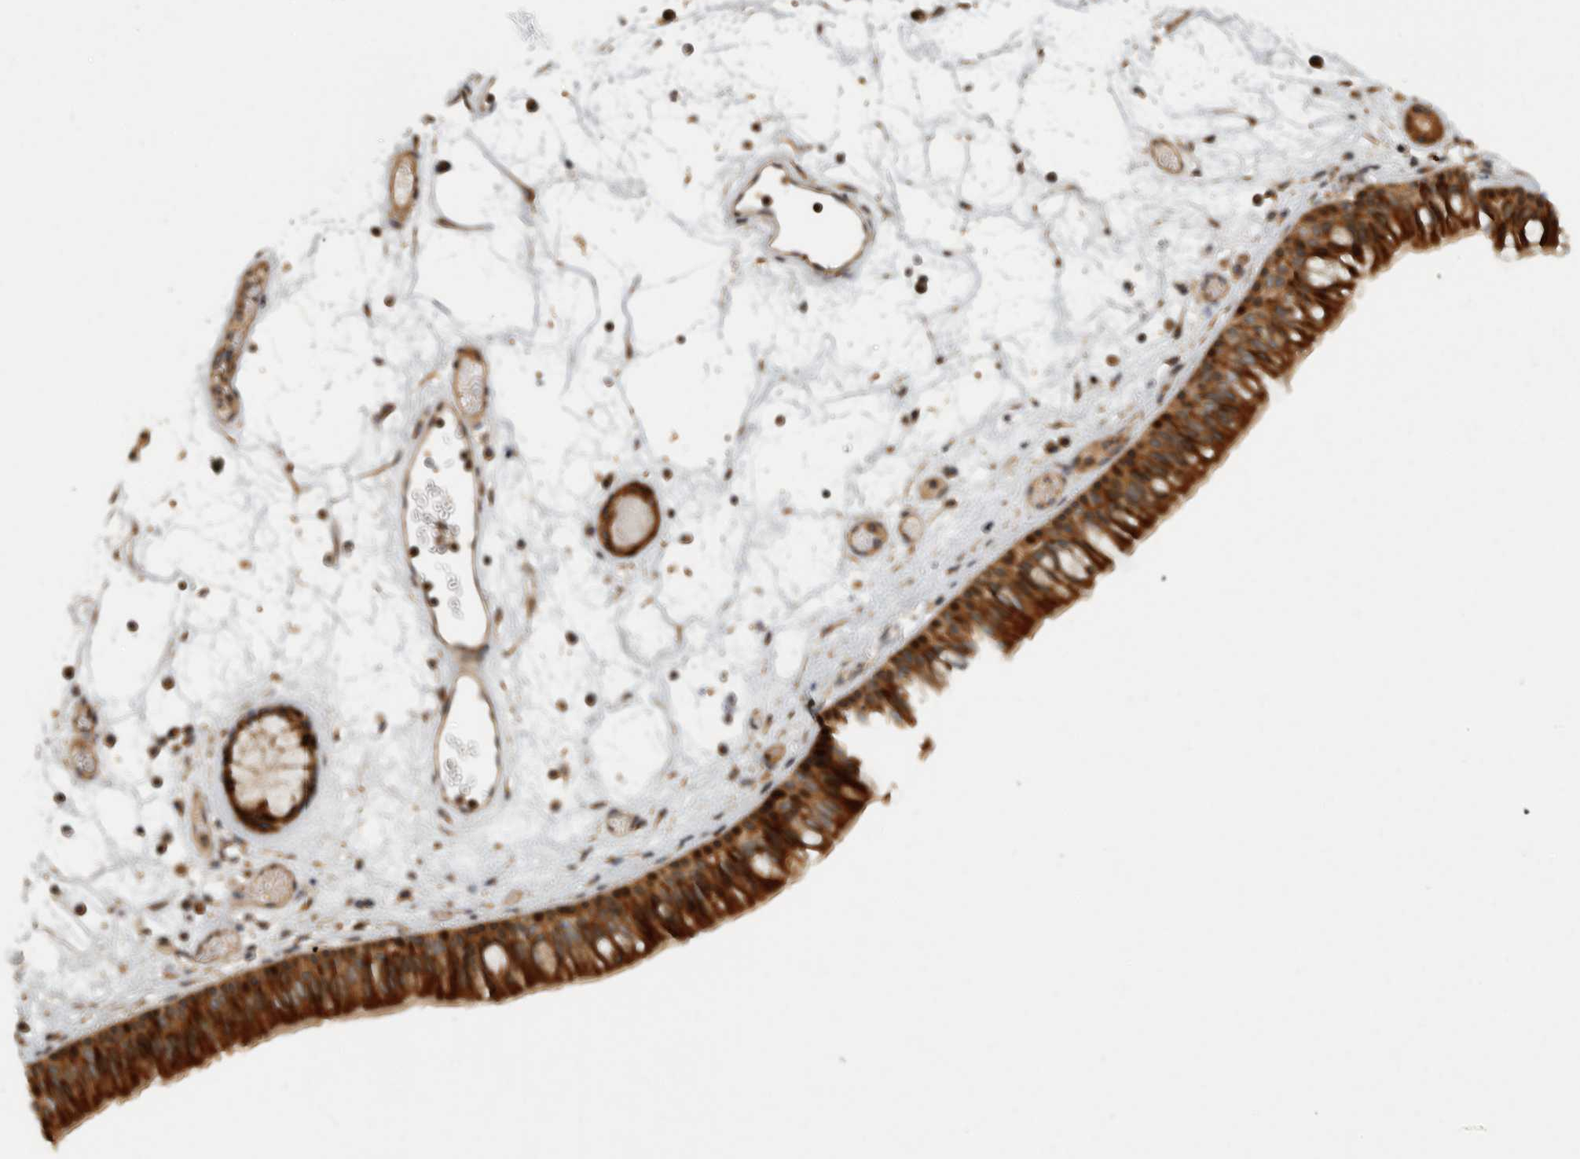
{"staining": {"intensity": "strong", "quantity": "25%-75%", "location": "cytoplasmic/membranous"}, "tissue": "nasopharynx", "cell_type": "Respiratory epithelial cells", "image_type": "normal", "snomed": [{"axis": "morphology", "description": "Normal tissue, NOS"}, {"axis": "morphology", "description": "Inflammation, NOS"}, {"axis": "morphology", "description": "Malignant melanoma, Metastatic site"}, {"axis": "topography", "description": "Nasopharynx"}], "caption": "This histopathology image demonstrates benign nasopharynx stained with immunohistochemistry (IHC) to label a protein in brown. The cytoplasmic/membranous of respiratory epithelial cells show strong positivity for the protein. Nuclei are counter-stained blue.", "gene": "SWT1", "patient": {"sex": "male", "age": 70}}